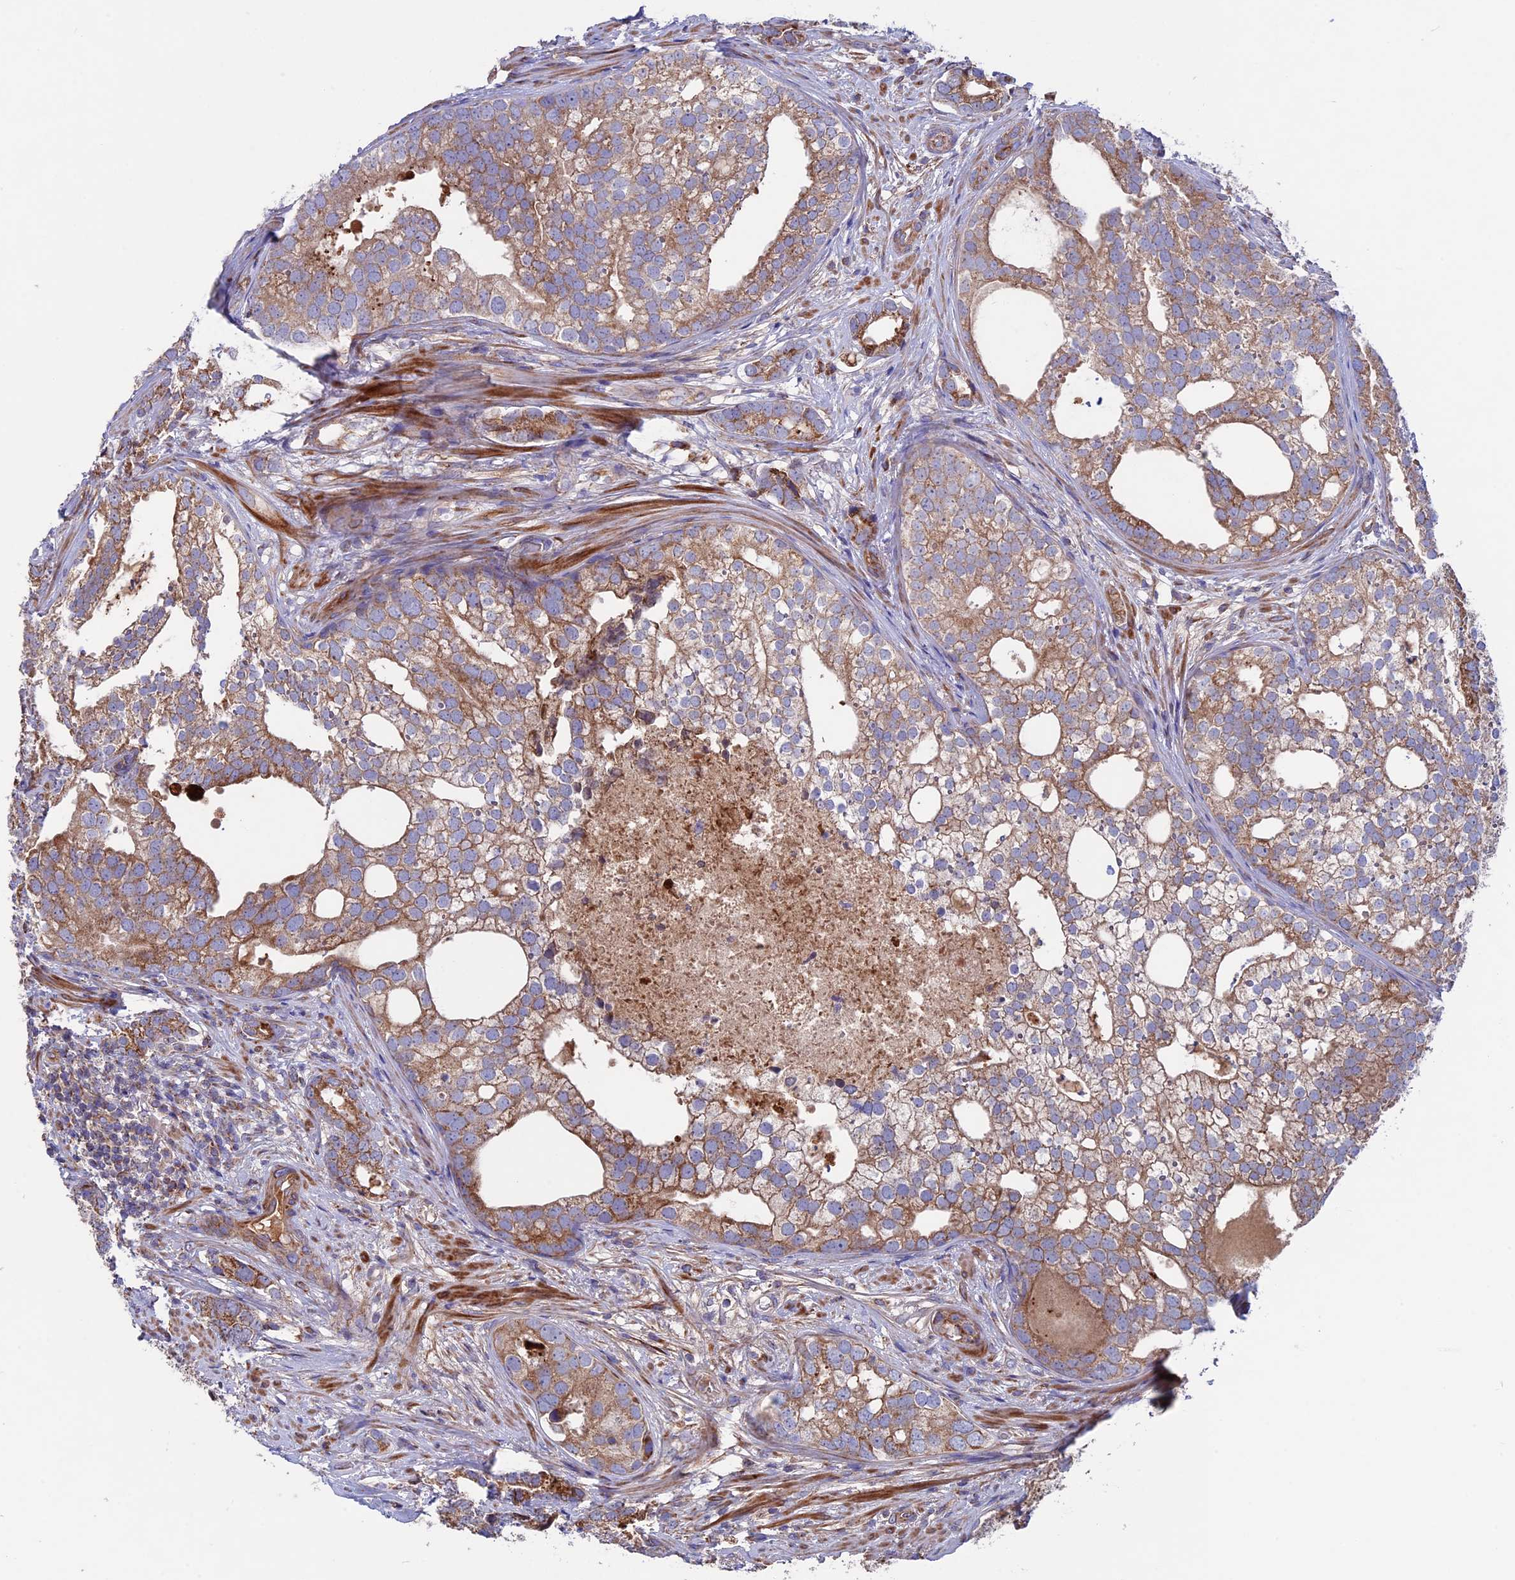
{"staining": {"intensity": "moderate", "quantity": ">75%", "location": "cytoplasmic/membranous"}, "tissue": "prostate cancer", "cell_type": "Tumor cells", "image_type": "cancer", "snomed": [{"axis": "morphology", "description": "Adenocarcinoma, High grade"}, {"axis": "topography", "description": "Prostate"}], "caption": "A brown stain labels moderate cytoplasmic/membranous expression of a protein in prostate cancer tumor cells.", "gene": "SLC15A5", "patient": {"sex": "male", "age": 75}}